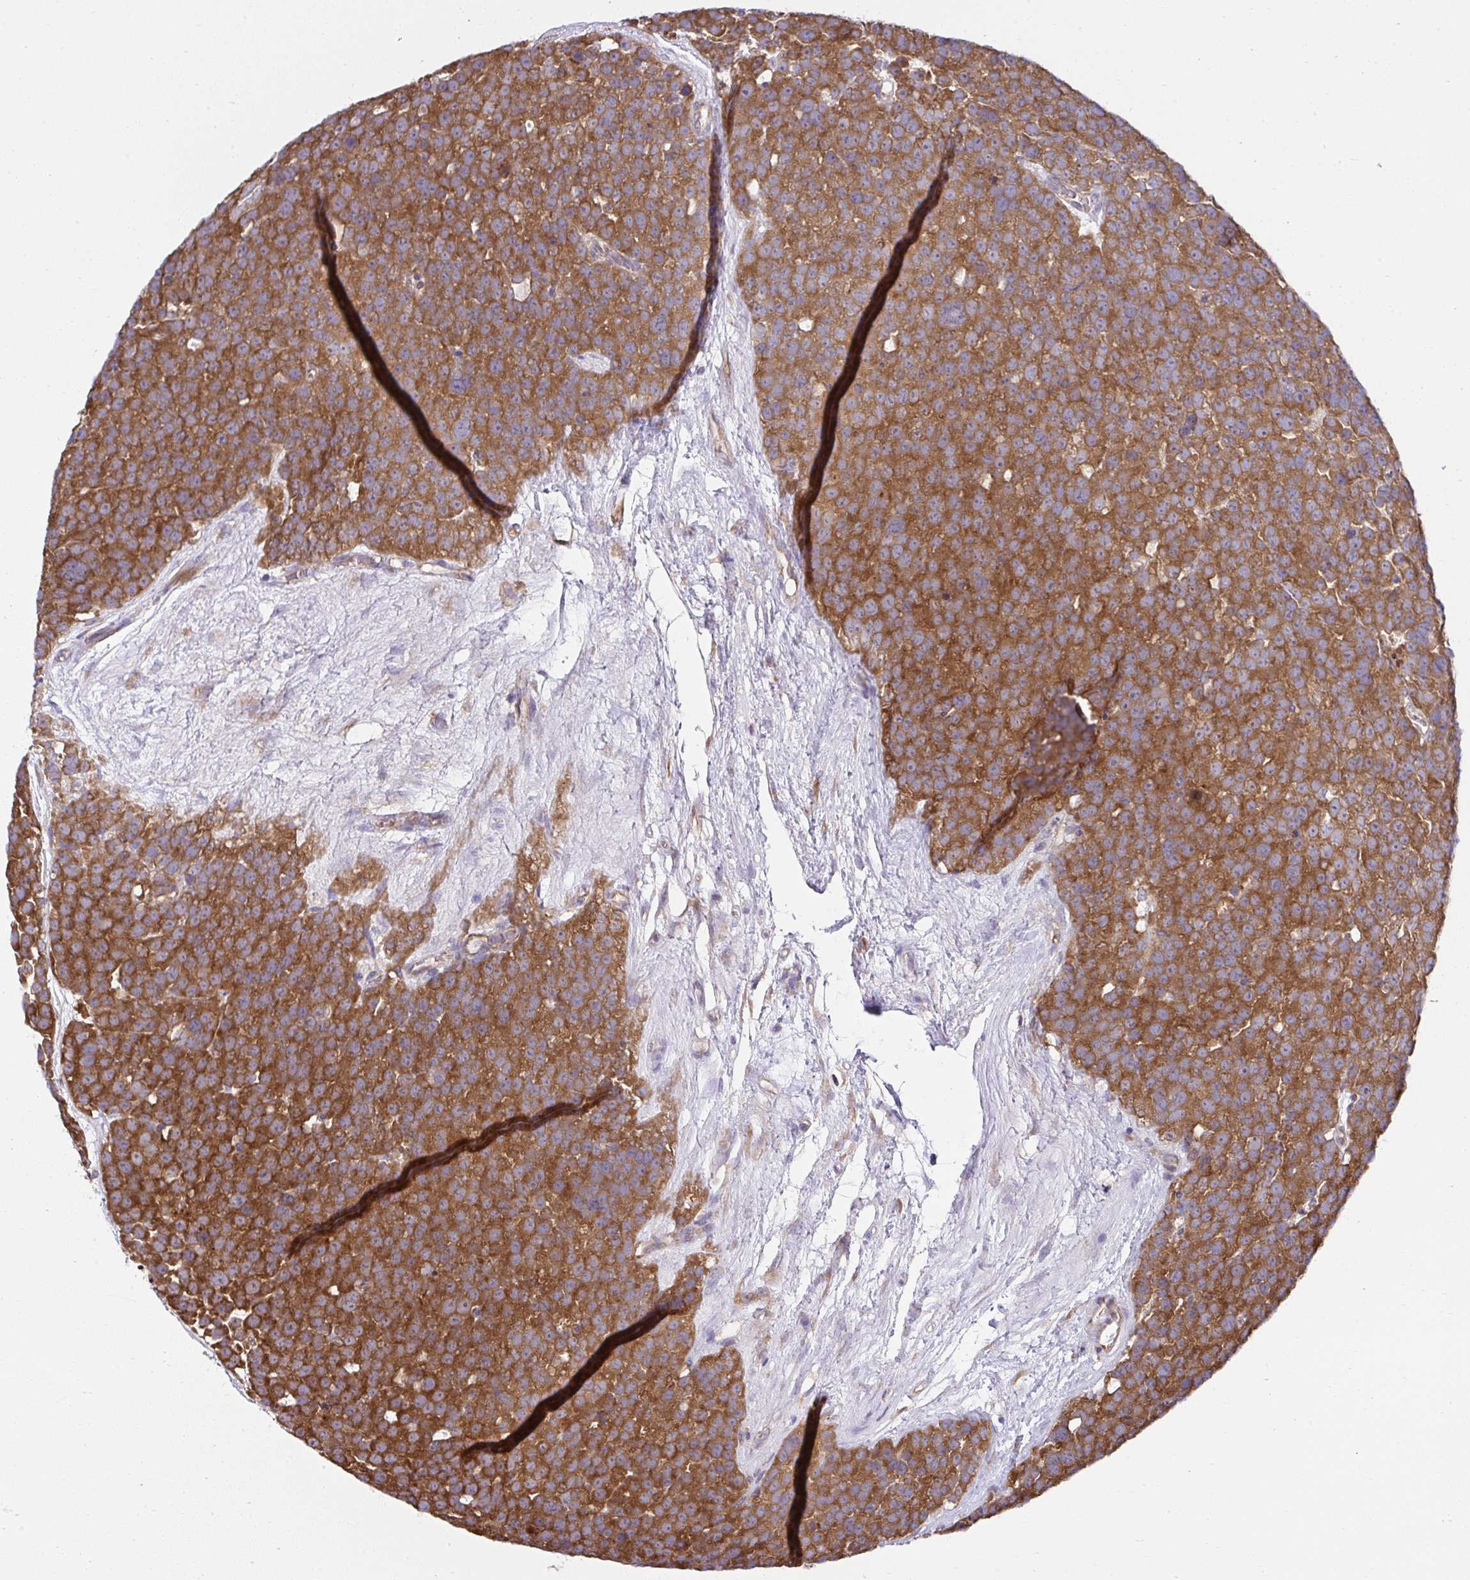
{"staining": {"intensity": "strong", "quantity": ">75%", "location": "cytoplasmic/membranous"}, "tissue": "testis cancer", "cell_type": "Tumor cells", "image_type": "cancer", "snomed": [{"axis": "morphology", "description": "Seminoma, NOS"}, {"axis": "topography", "description": "Testis"}], "caption": "Protein analysis of testis cancer (seminoma) tissue reveals strong cytoplasmic/membranous positivity in about >75% of tumor cells.", "gene": "RPS7", "patient": {"sex": "male", "age": 71}}